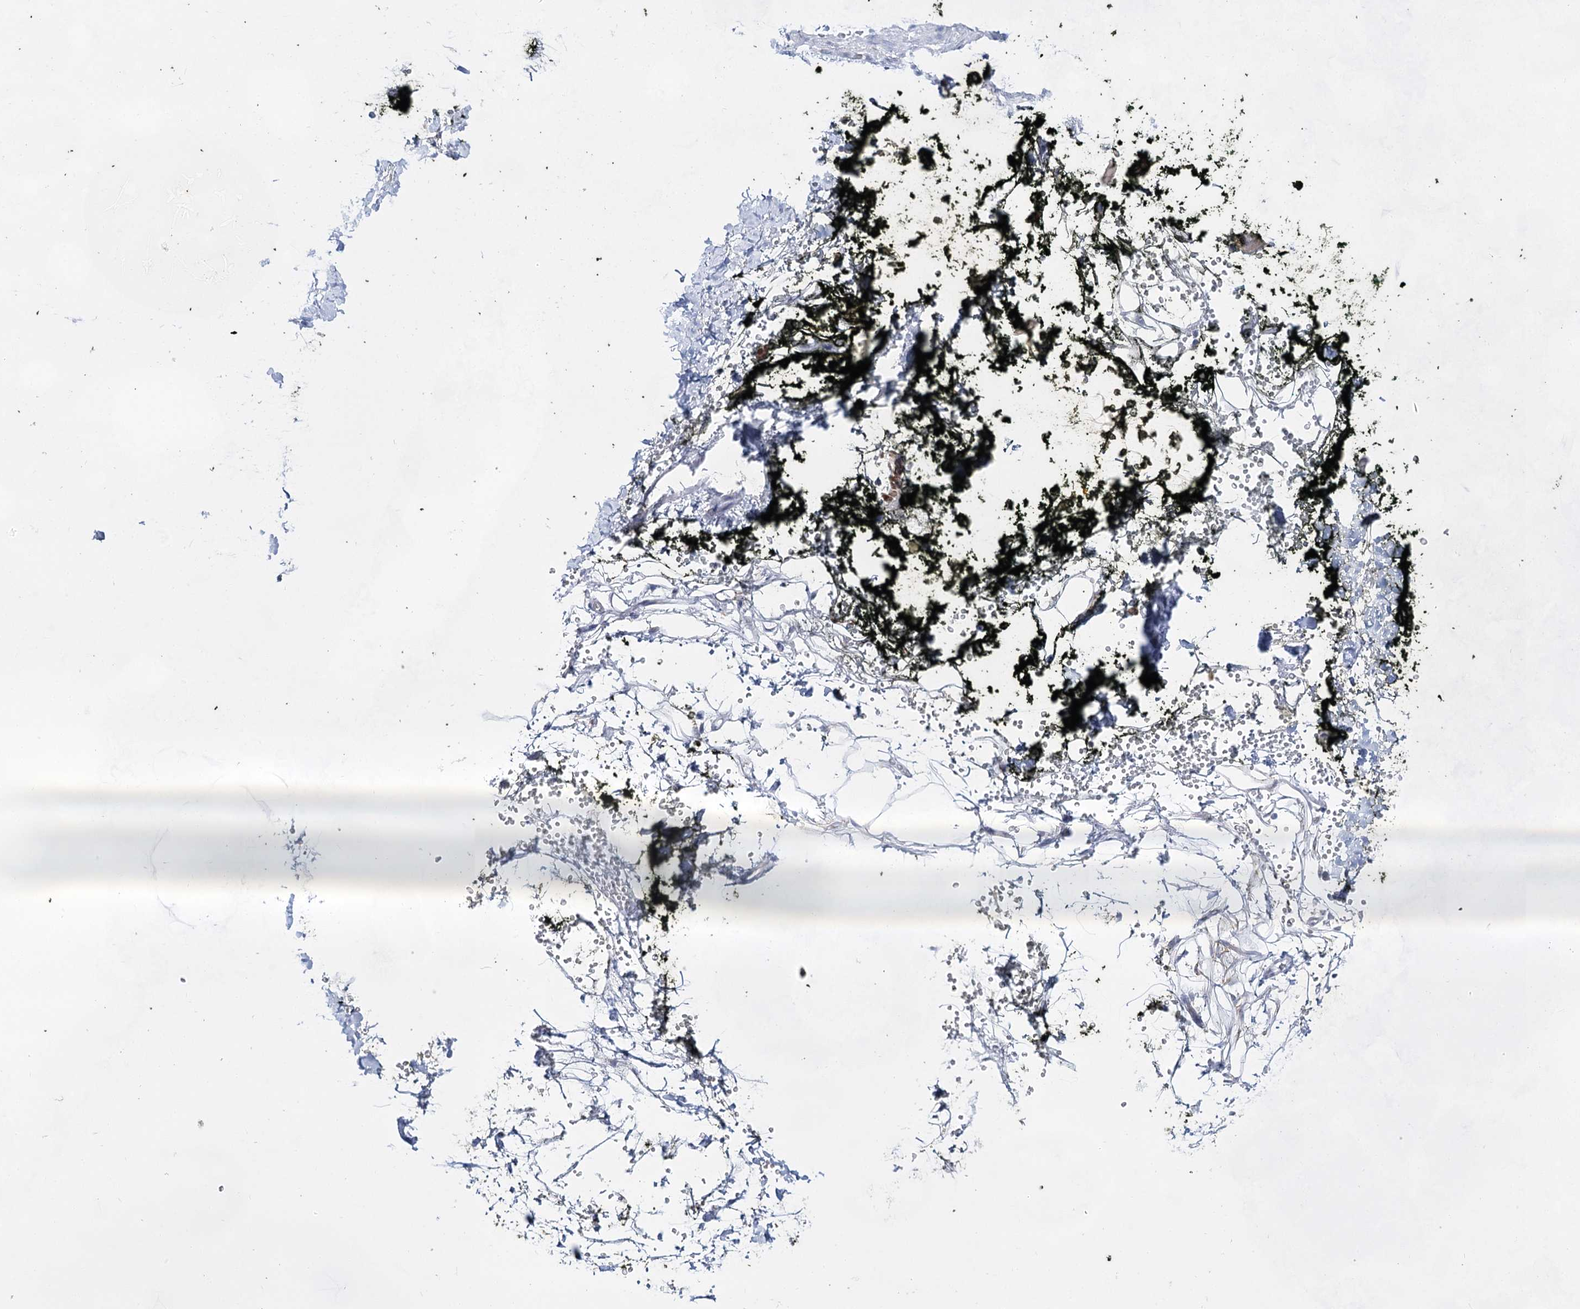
{"staining": {"intensity": "negative", "quantity": "none", "location": "none"}, "tissue": "adipose tissue", "cell_type": "Adipocytes", "image_type": "normal", "snomed": [{"axis": "morphology", "description": "Normal tissue, NOS"}, {"axis": "morphology", "description": "Adenocarcinoma, NOS"}, {"axis": "topography", "description": "Pancreas"}, {"axis": "topography", "description": "Peripheral nerve tissue"}], "caption": "High magnification brightfield microscopy of normal adipose tissue stained with DAB (3,3'-diaminobenzidine) (brown) and counterstained with hematoxylin (blue): adipocytes show no significant staining. Nuclei are stained in blue.", "gene": "BPHL", "patient": {"sex": "male", "age": 59}}